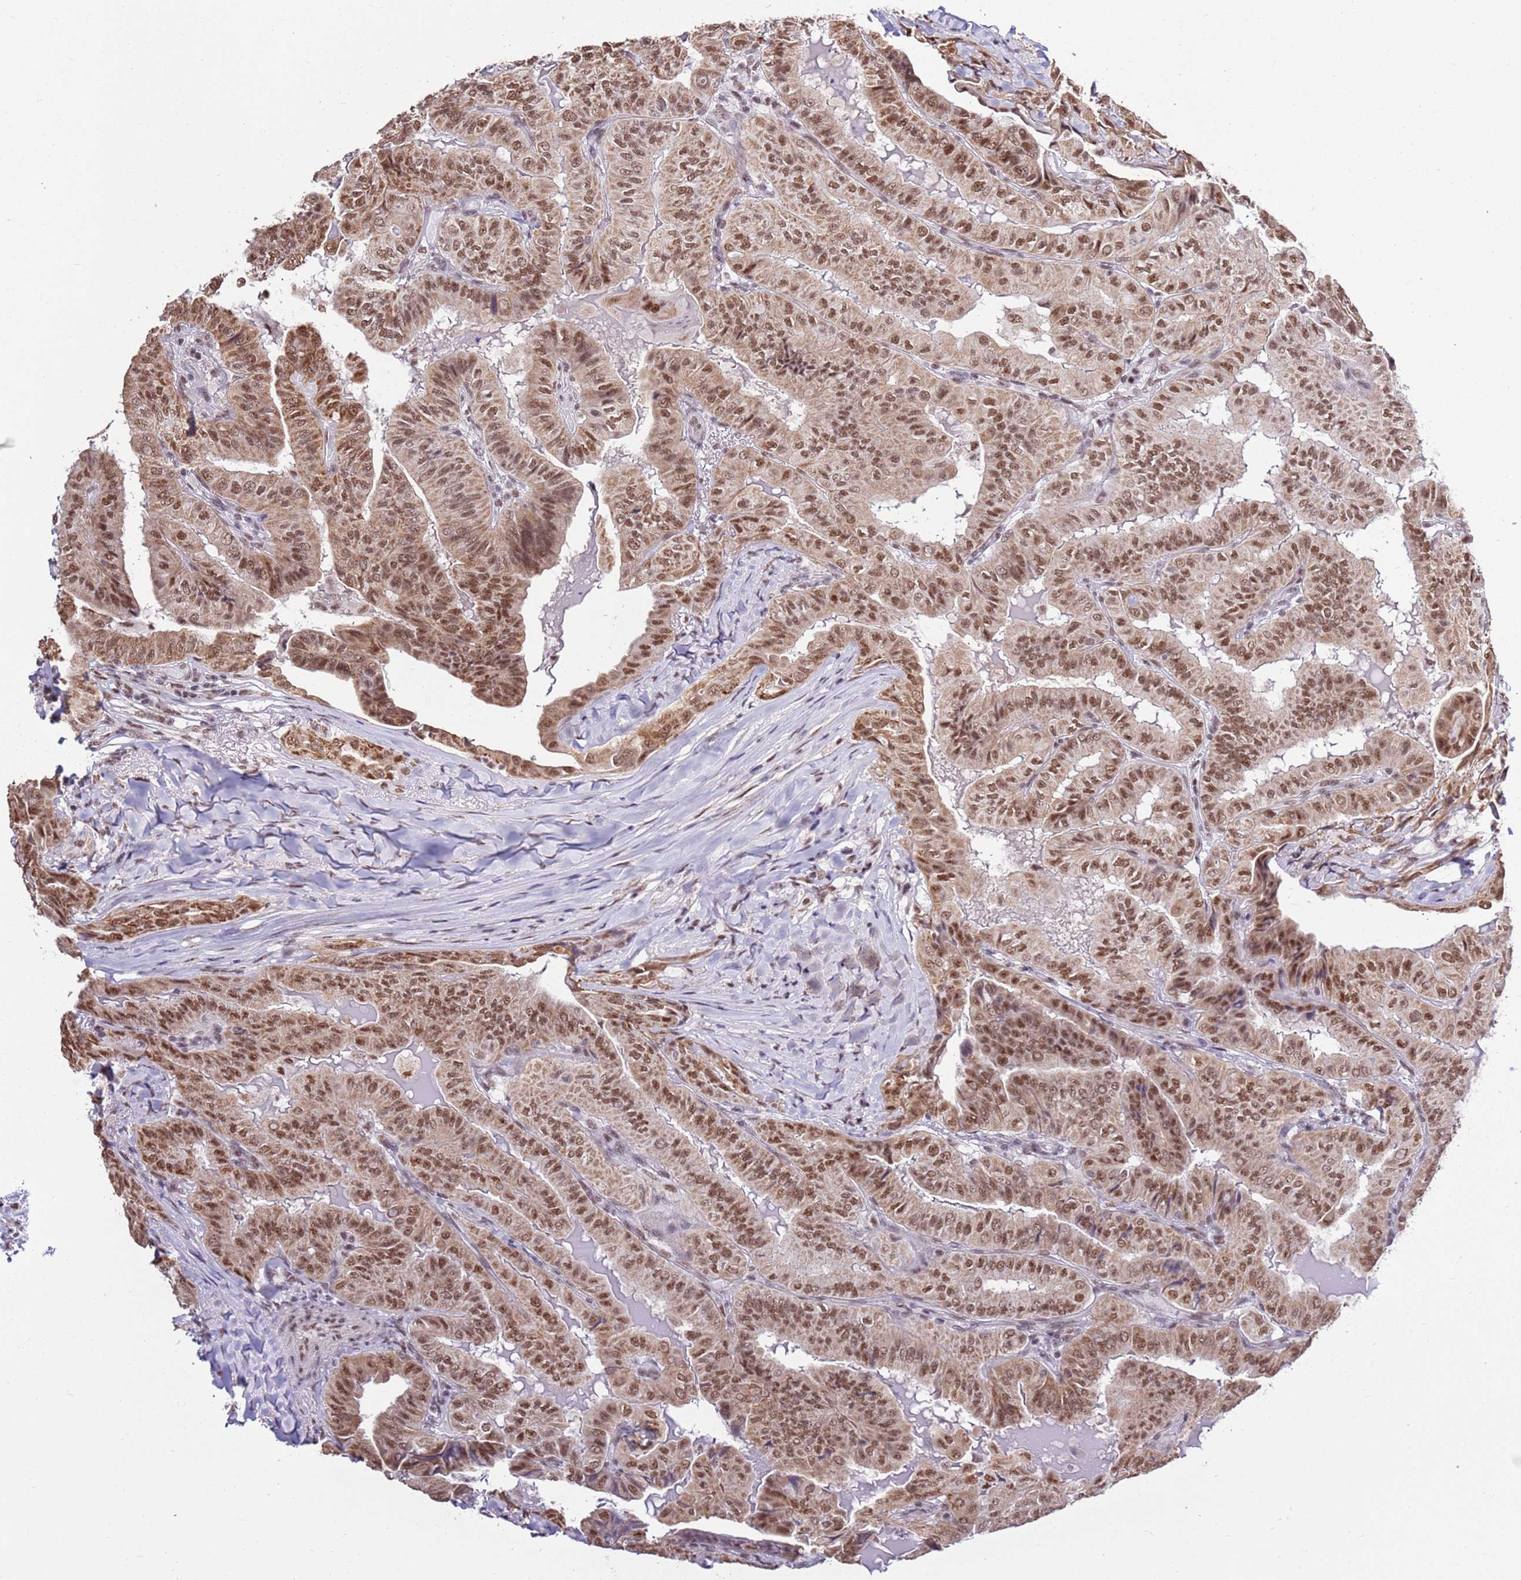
{"staining": {"intensity": "moderate", "quantity": ">75%", "location": "cytoplasmic/membranous,nuclear"}, "tissue": "thyroid cancer", "cell_type": "Tumor cells", "image_type": "cancer", "snomed": [{"axis": "morphology", "description": "Papillary adenocarcinoma, NOS"}, {"axis": "topography", "description": "Thyroid gland"}], "caption": "A brown stain highlights moderate cytoplasmic/membranous and nuclear staining of a protein in thyroid cancer tumor cells.", "gene": "AKAP8L", "patient": {"sex": "female", "age": 68}}